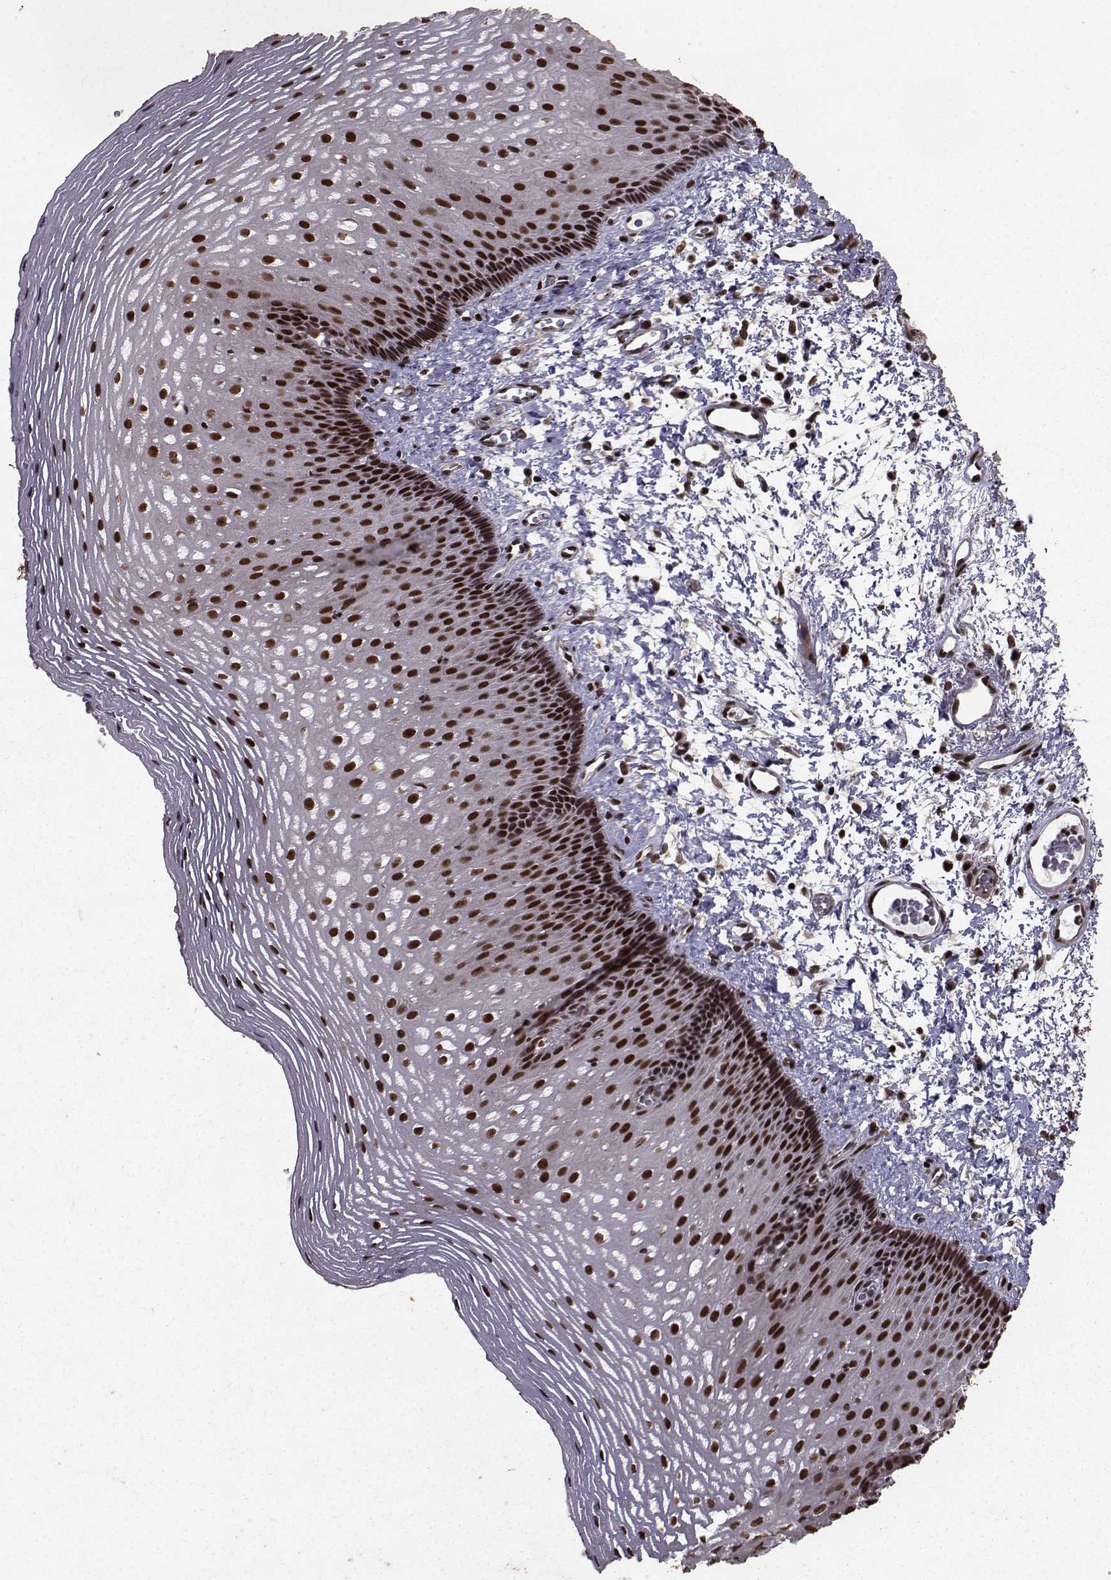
{"staining": {"intensity": "strong", "quantity": ">75%", "location": "nuclear"}, "tissue": "esophagus", "cell_type": "Squamous epithelial cells", "image_type": "normal", "snomed": [{"axis": "morphology", "description": "Normal tissue, NOS"}, {"axis": "topography", "description": "Esophagus"}], "caption": "A micrograph showing strong nuclear expression in approximately >75% of squamous epithelial cells in benign esophagus, as visualized by brown immunohistochemical staining.", "gene": "SF1", "patient": {"sex": "male", "age": 76}}